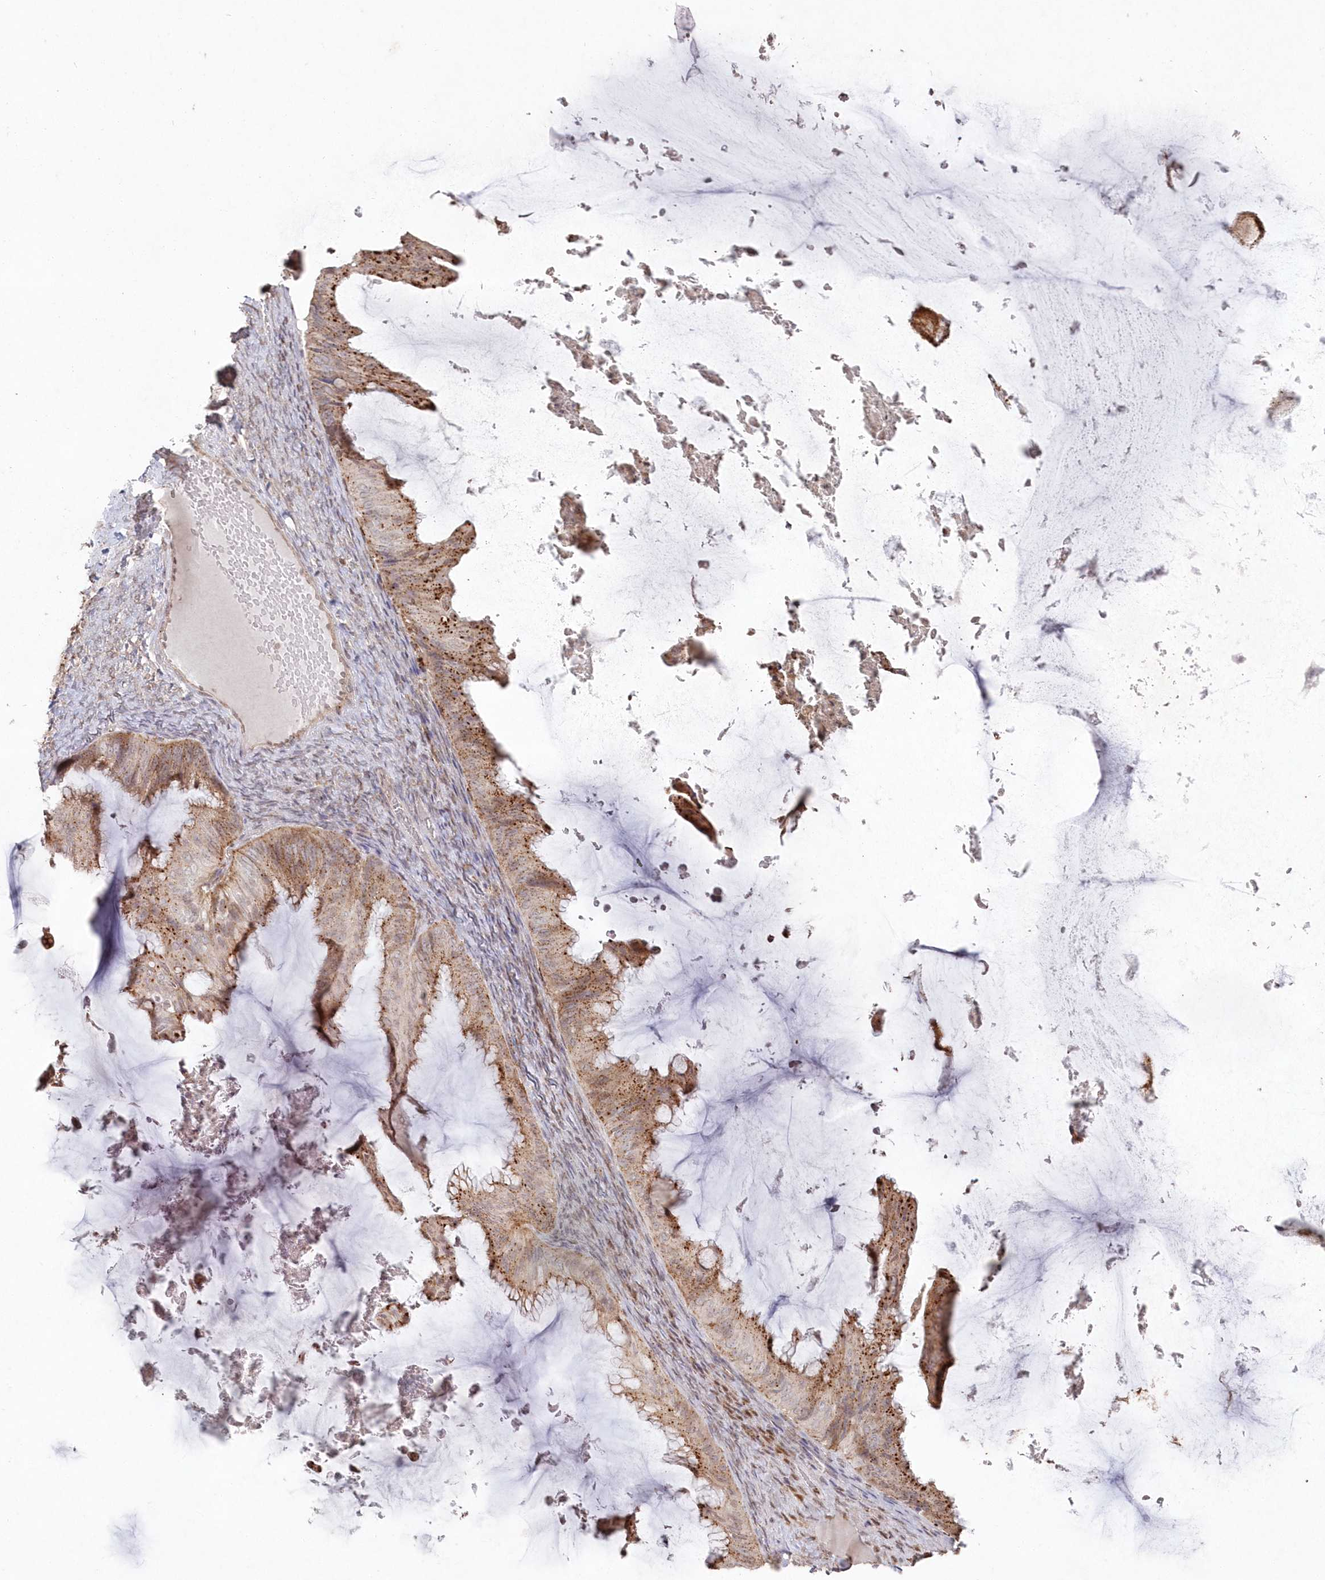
{"staining": {"intensity": "moderate", "quantity": ">75%", "location": "cytoplasmic/membranous"}, "tissue": "ovarian cancer", "cell_type": "Tumor cells", "image_type": "cancer", "snomed": [{"axis": "morphology", "description": "Cystadenocarcinoma, mucinous, NOS"}, {"axis": "topography", "description": "Ovary"}], "caption": "Human mucinous cystadenocarcinoma (ovarian) stained with a protein marker shows moderate staining in tumor cells.", "gene": "ARSB", "patient": {"sex": "female", "age": 61}}